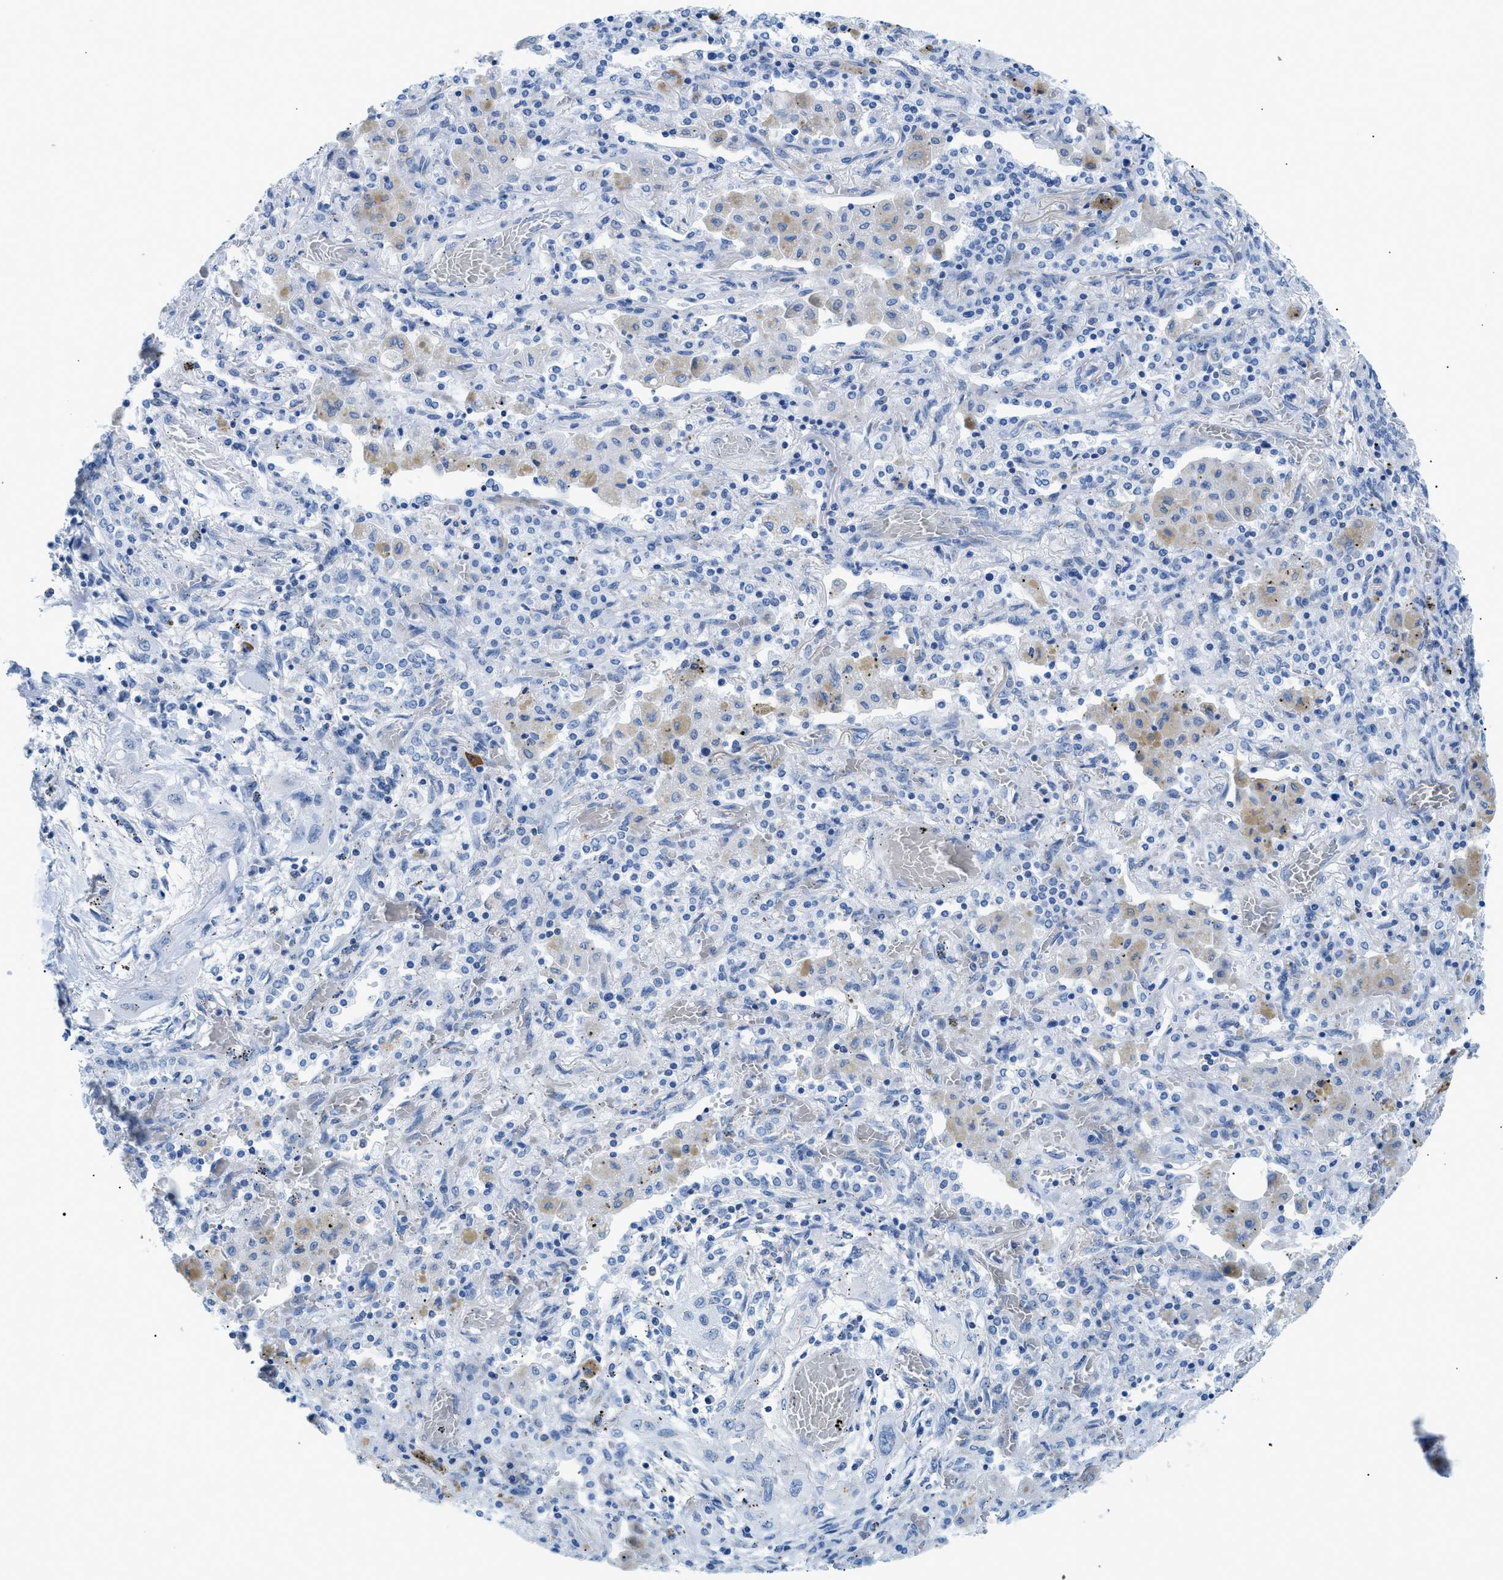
{"staining": {"intensity": "negative", "quantity": "none", "location": "none"}, "tissue": "lung cancer", "cell_type": "Tumor cells", "image_type": "cancer", "snomed": [{"axis": "morphology", "description": "Squamous cell carcinoma, NOS"}, {"axis": "topography", "description": "Lung"}], "caption": "Lung squamous cell carcinoma was stained to show a protein in brown. There is no significant expression in tumor cells.", "gene": "FDCSP", "patient": {"sex": "female", "age": 47}}